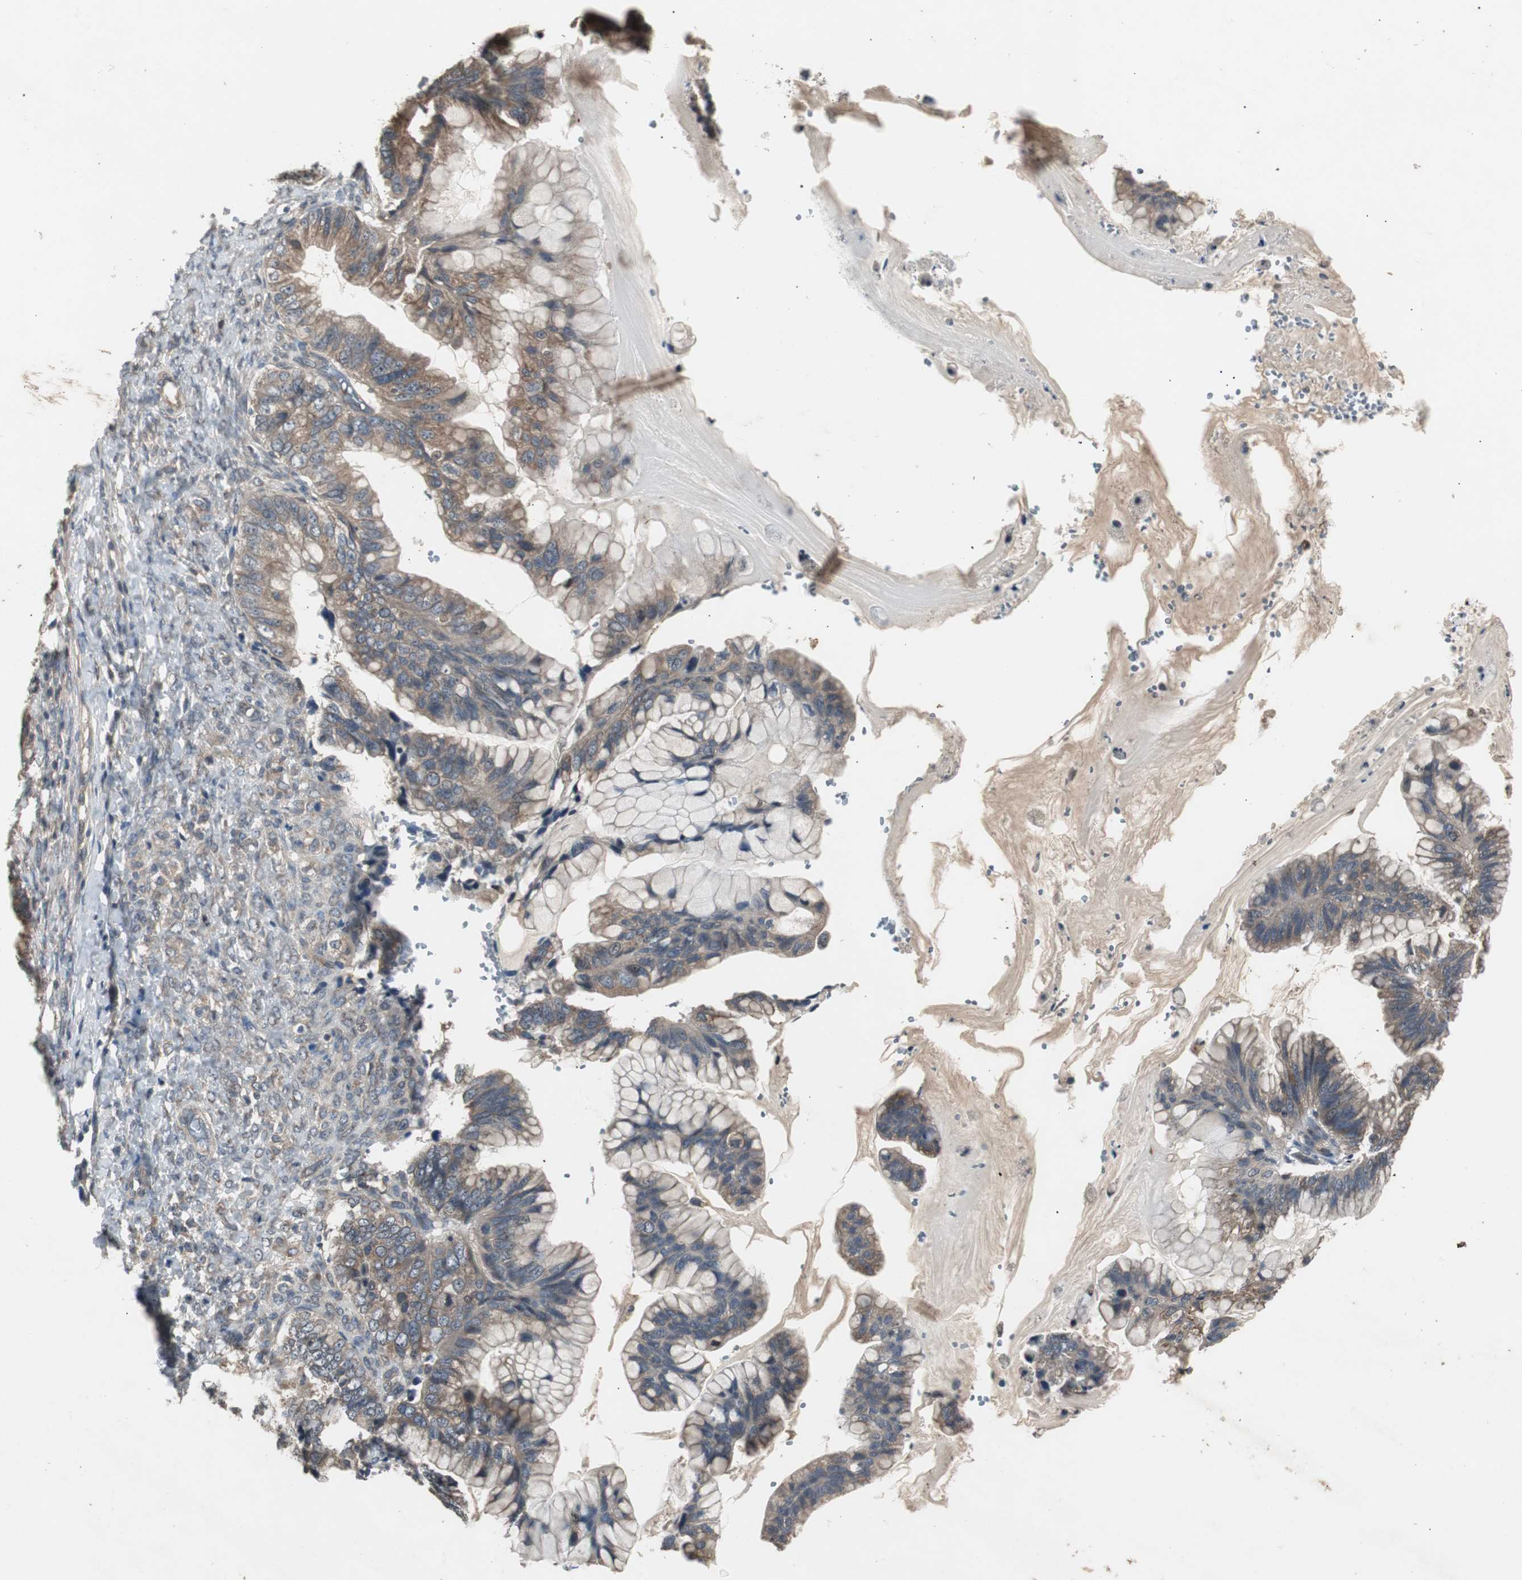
{"staining": {"intensity": "weak", "quantity": ">75%", "location": "cytoplasmic/membranous"}, "tissue": "ovarian cancer", "cell_type": "Tumor cells", "image_type": "cancer", "snomed": [{"axis": "morphology", "description": "Cystadenocarcinoma, mucinous, NOS"}, {"axis": "topography", "description": "Ovary"}], "caption": "DAB immunohistochemical staining of ovarian cancer shows weak cytoplasmic/membranous protein staining in approximately >75% of tumor cells.", "gene": "ZMPSTE24", "patient": {"sex": "female", "age": 36}}